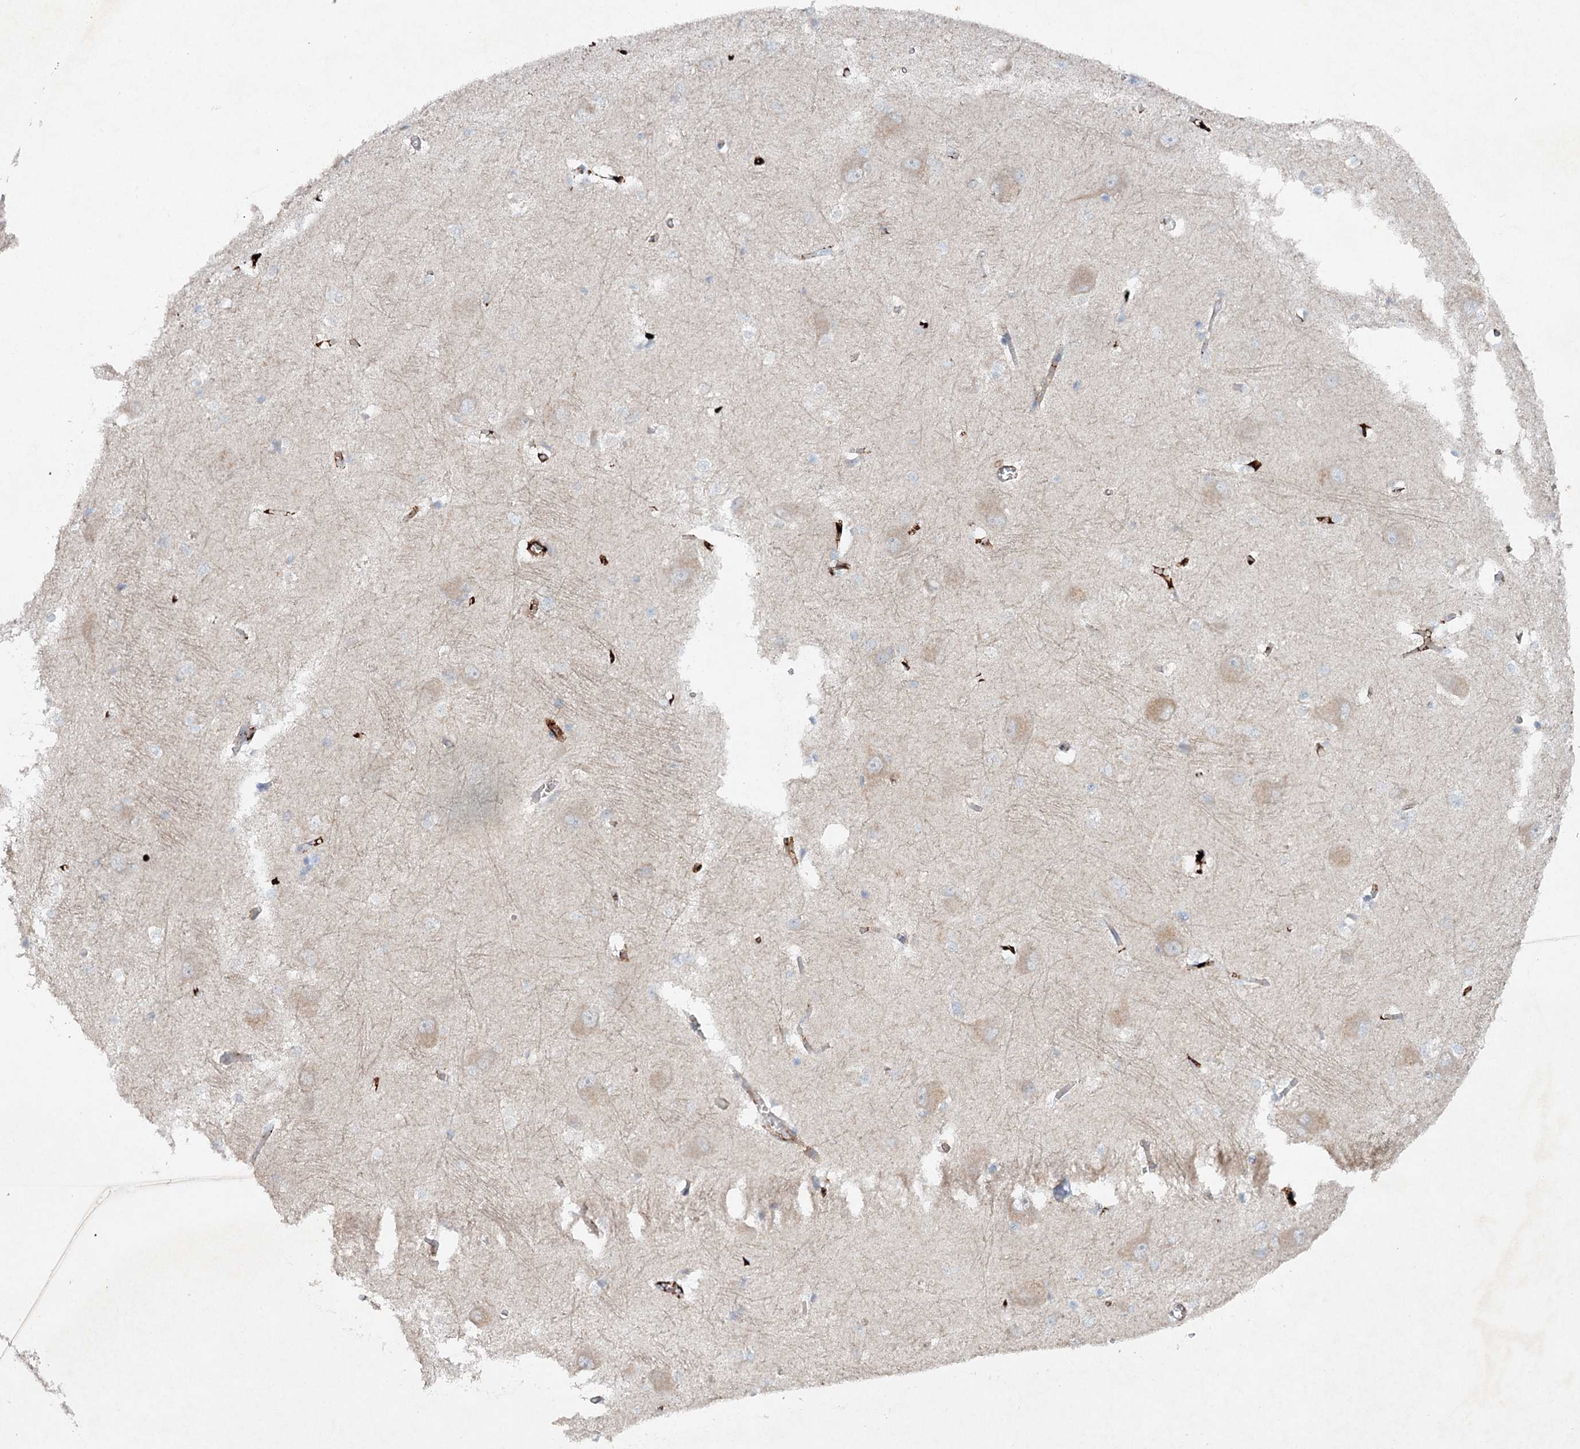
{"staining": {"intensity": "weak", "quantity": "<25%", "location": "cytoplasmic/membranous"}, "tissue": "caudate", "cell_type": "Glial cells", "image_type": "normal", "snomed": [{"axis": "morphology", "description": "Normal tissue, NOS"}, {"axis": "topography", "description": "Lateral ventricle wall"}], "caption": "Immunohistochemical staining of benign caudate exhibits no significant positivity in glial cells. The staining is performed using DAB brown chromogen with nuclei counter-stained in using hematoxylin.", "gene": "RFX6", "patient": {"sex": "male", "age": 37}}